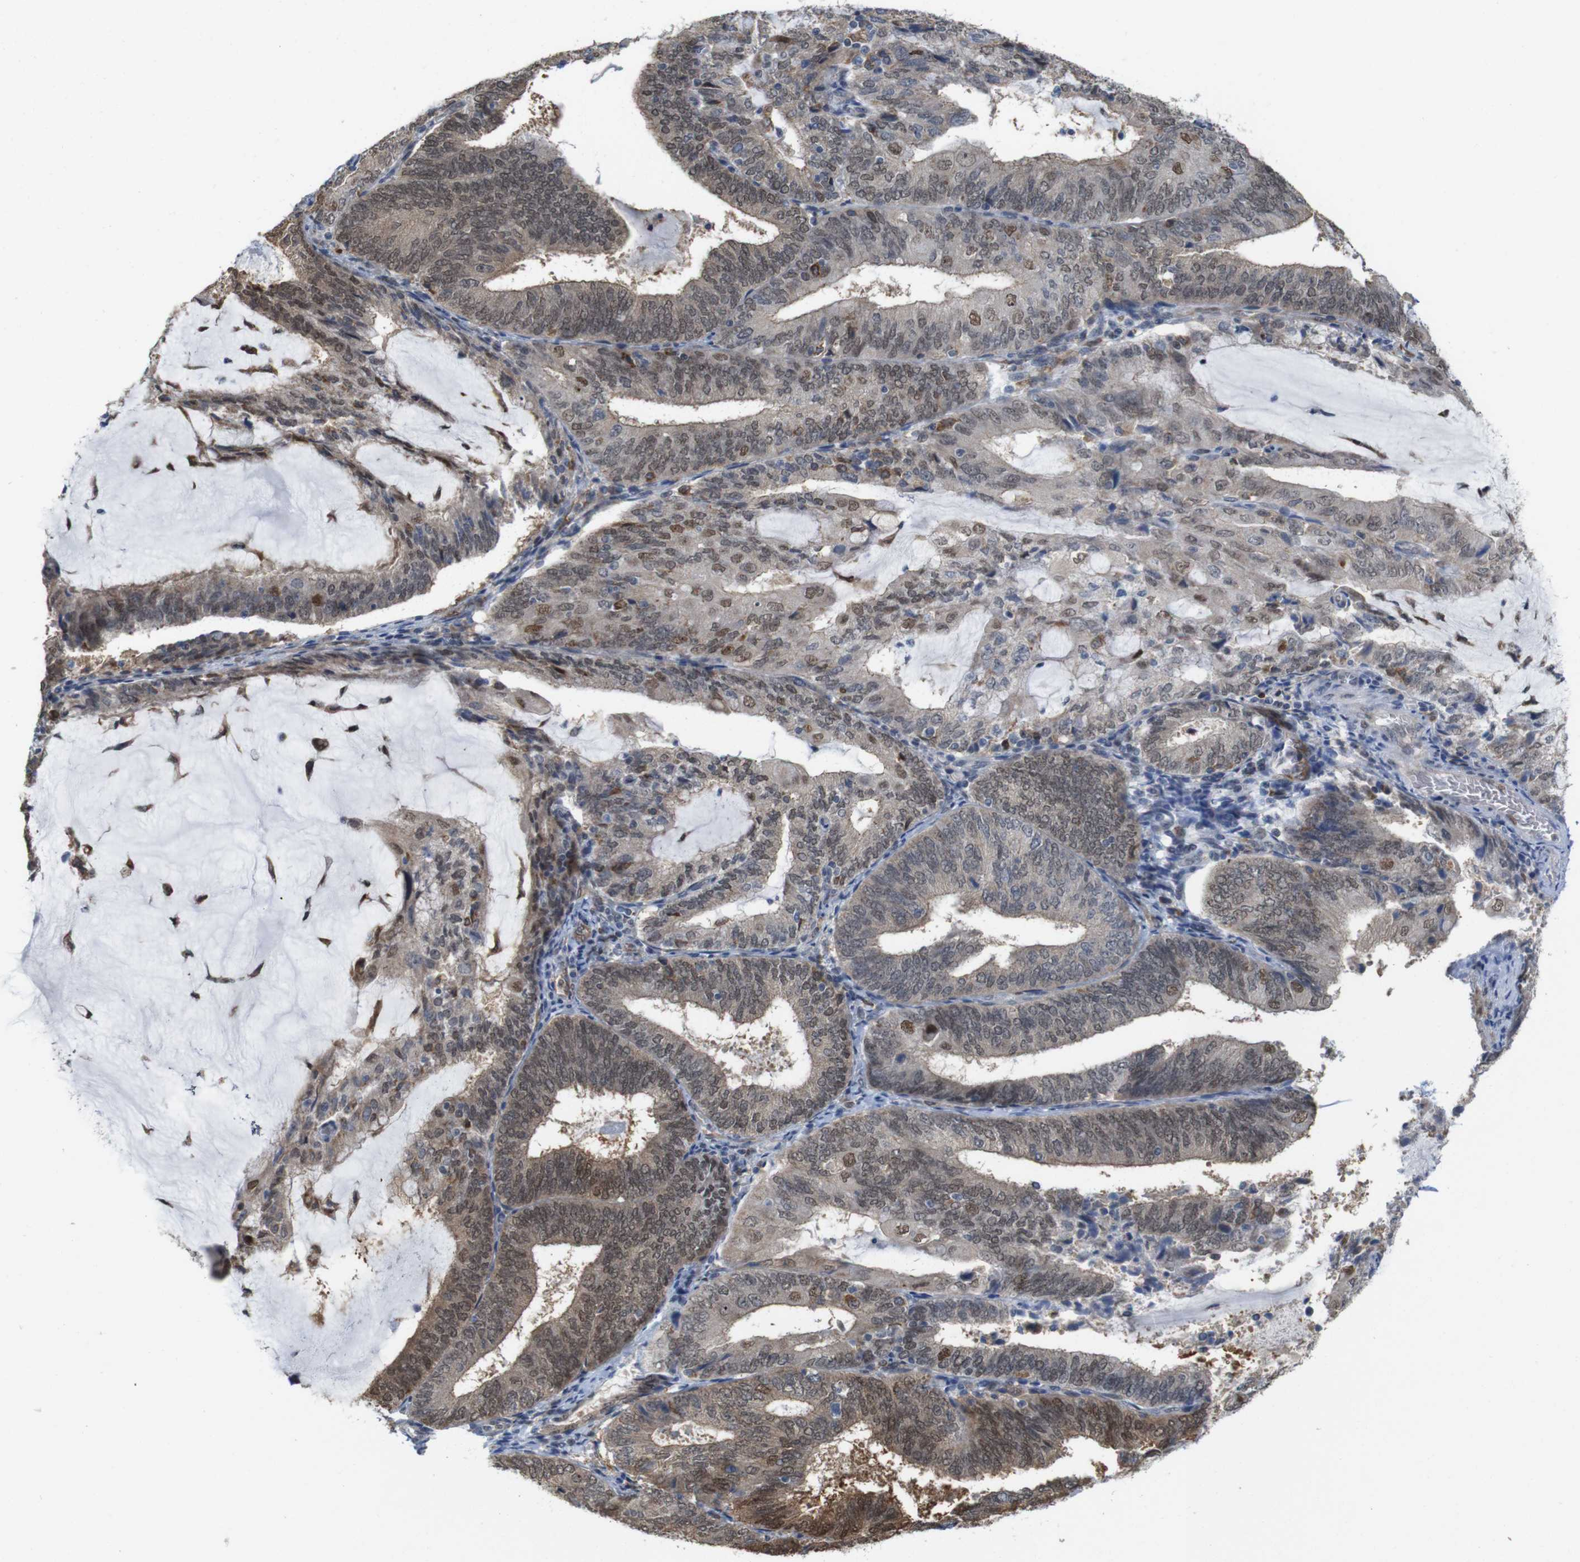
{"staining": {"intensity": "moderate", "quantity": ">75%", "location": "cytoplasmic/membranous,nuclear"}, "tissue": "endometrial cancer", "cell_type": "Tumor cells", "image_type": "cancer", "snomed": [{"axis": "morphology", "description": "Adenocarcinoma, NOS"}, {"axis": "topography", "description": "Endometrium"}], "caption": "An image showing moderate cytoplasmic/membranous and nuclear staining in about >75% of tumor cells in endometrial cancer (adenocarcinoma), as visualized by brown immunohistochemical staining.", "gene": "PNMA8A", "patient": {"sex": "female", "age": 81}}